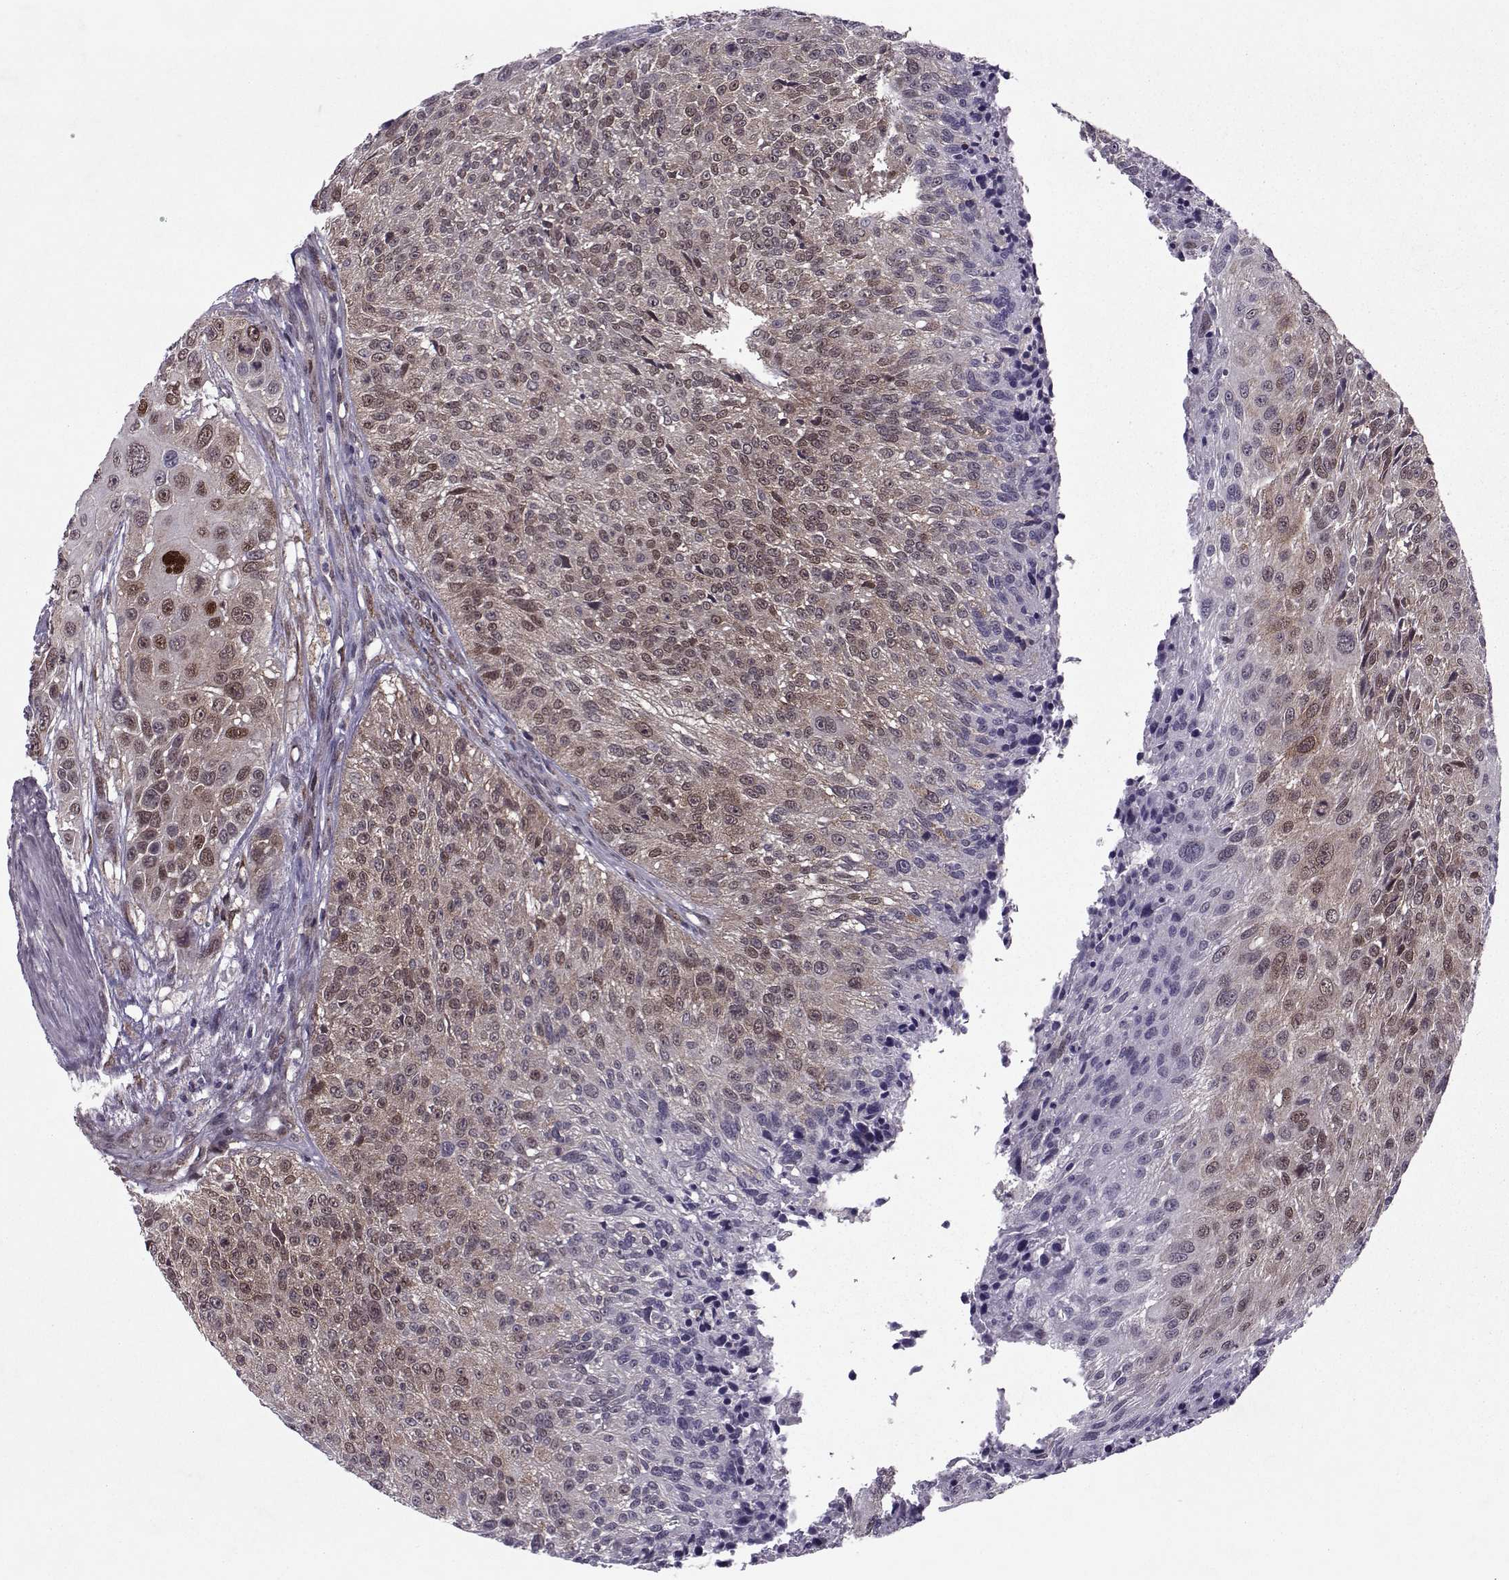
{"staining": {"intensity": "moderate", "quantity": ">75%", "location": "cytoplasmic/membranous,nuclear"}, "tissue": "urothelial cancer", "cell_type": "Tumor cells", "image_type": "cancer", "snomed": [{"axis": "morphology", "description": "Urothelial carcinoma, NOS"}, {"axis": "topography", "description": "Urinary bladder"}], "caption": "Moderate cytoplasmic/membranous and nuclear expression is present in approximately >75% of tumor cells in transitional cell carcinoma. (DAB IHC with brightfield microscopy, high magnification).", "gene": "CDK4", "patient": {"sex": "male", "age": 55}}